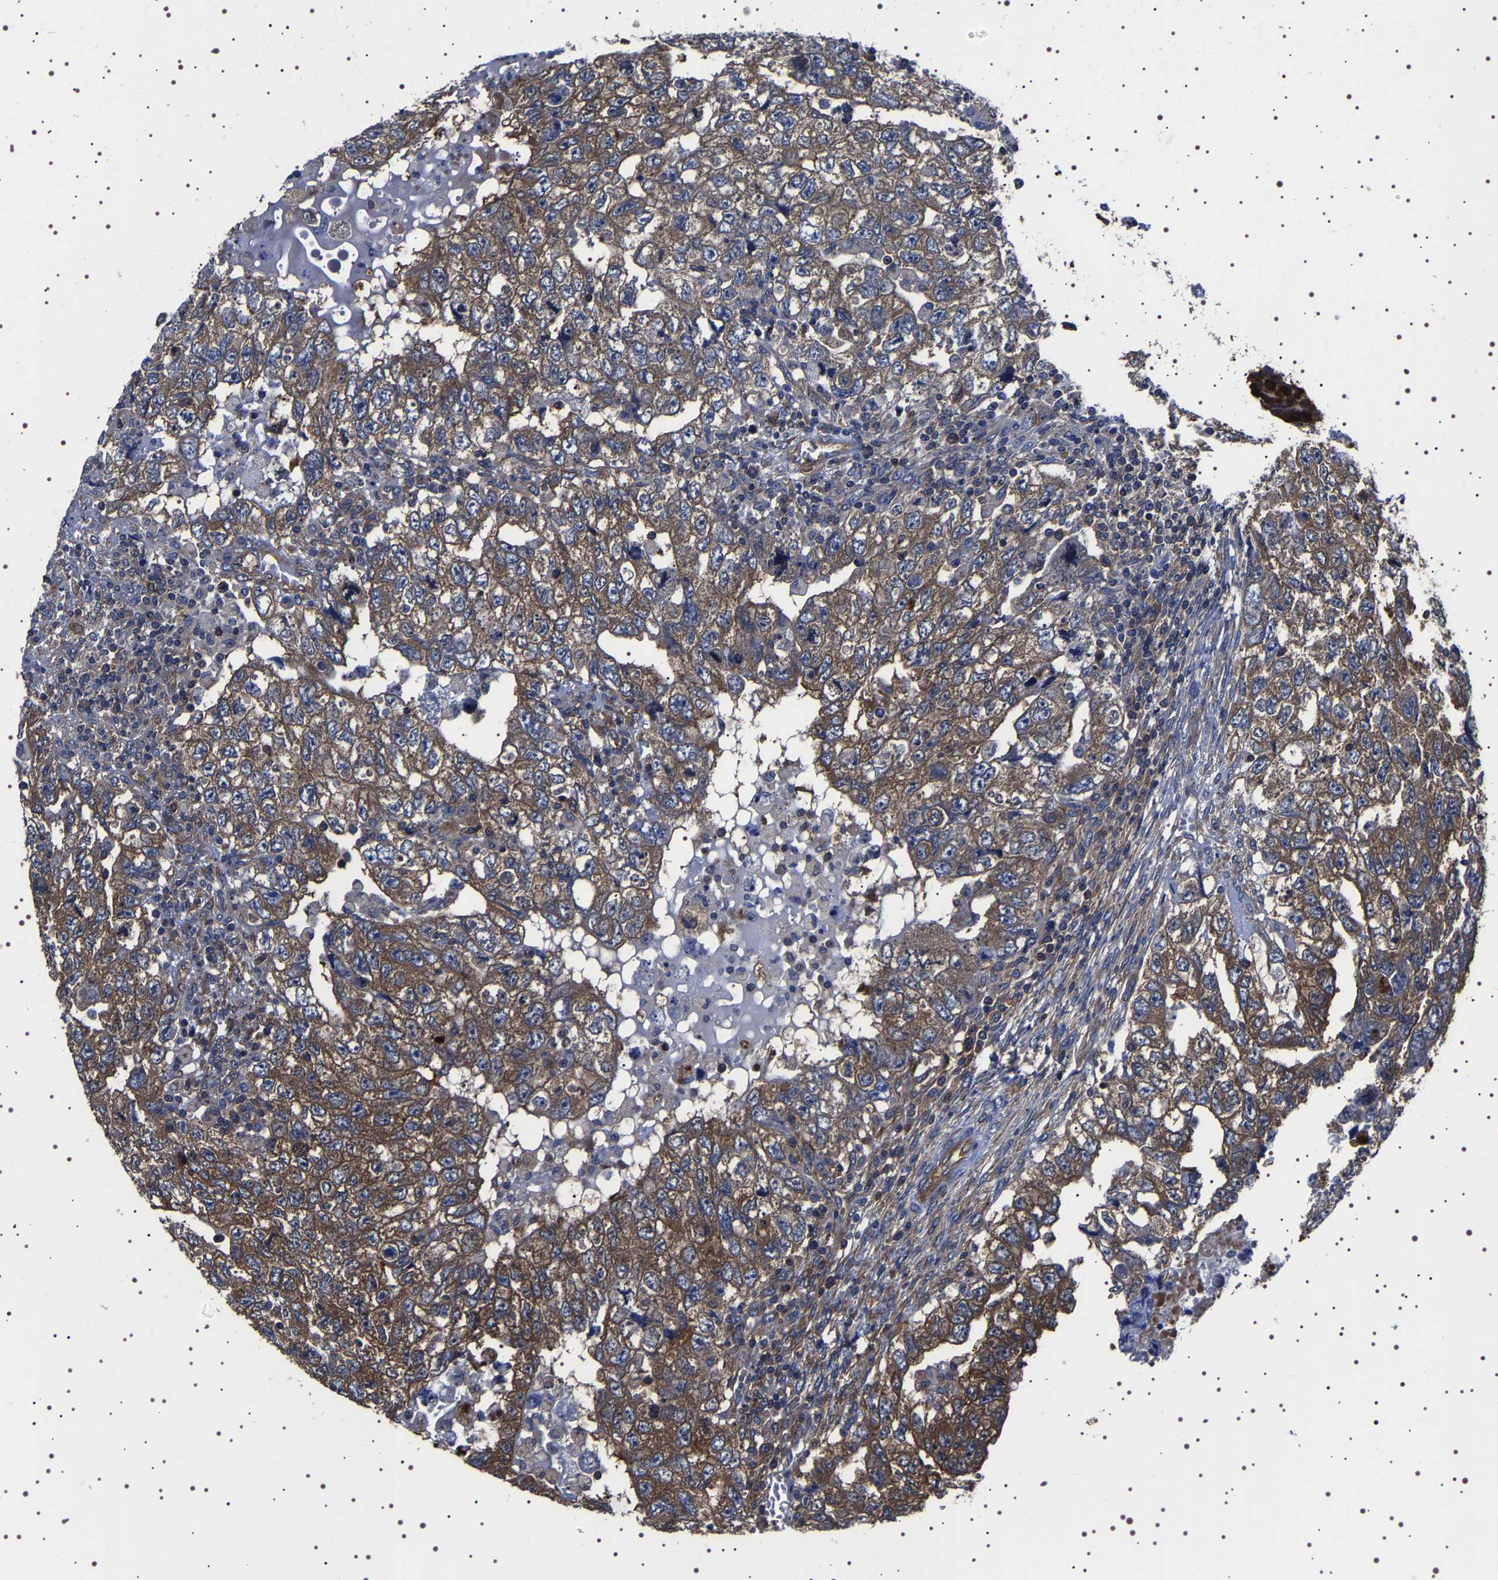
{"staining": {"intensity": "moderate", "quantity": ">75%", "location": "cytoplasmic/membranous"}, "tissue": "testis cancer", "cell_type": "Tumor cells", "image_type": "cancer", "snomed": [{"axis": "morphology", "description": "Carcinoma, Embryonal, NOS"}, {"axis": "topography", "description": "Testis"}], "caption": "This photomicrograph reveals immunohistochemistry staining of human testis cancer (embryonal carcinoma), with medium moderate cytoplasmic/membranous expression in approximately >75% of tumor cells.", "gene": "DARS1", "patient": {"sex": "male", "age": 36}}